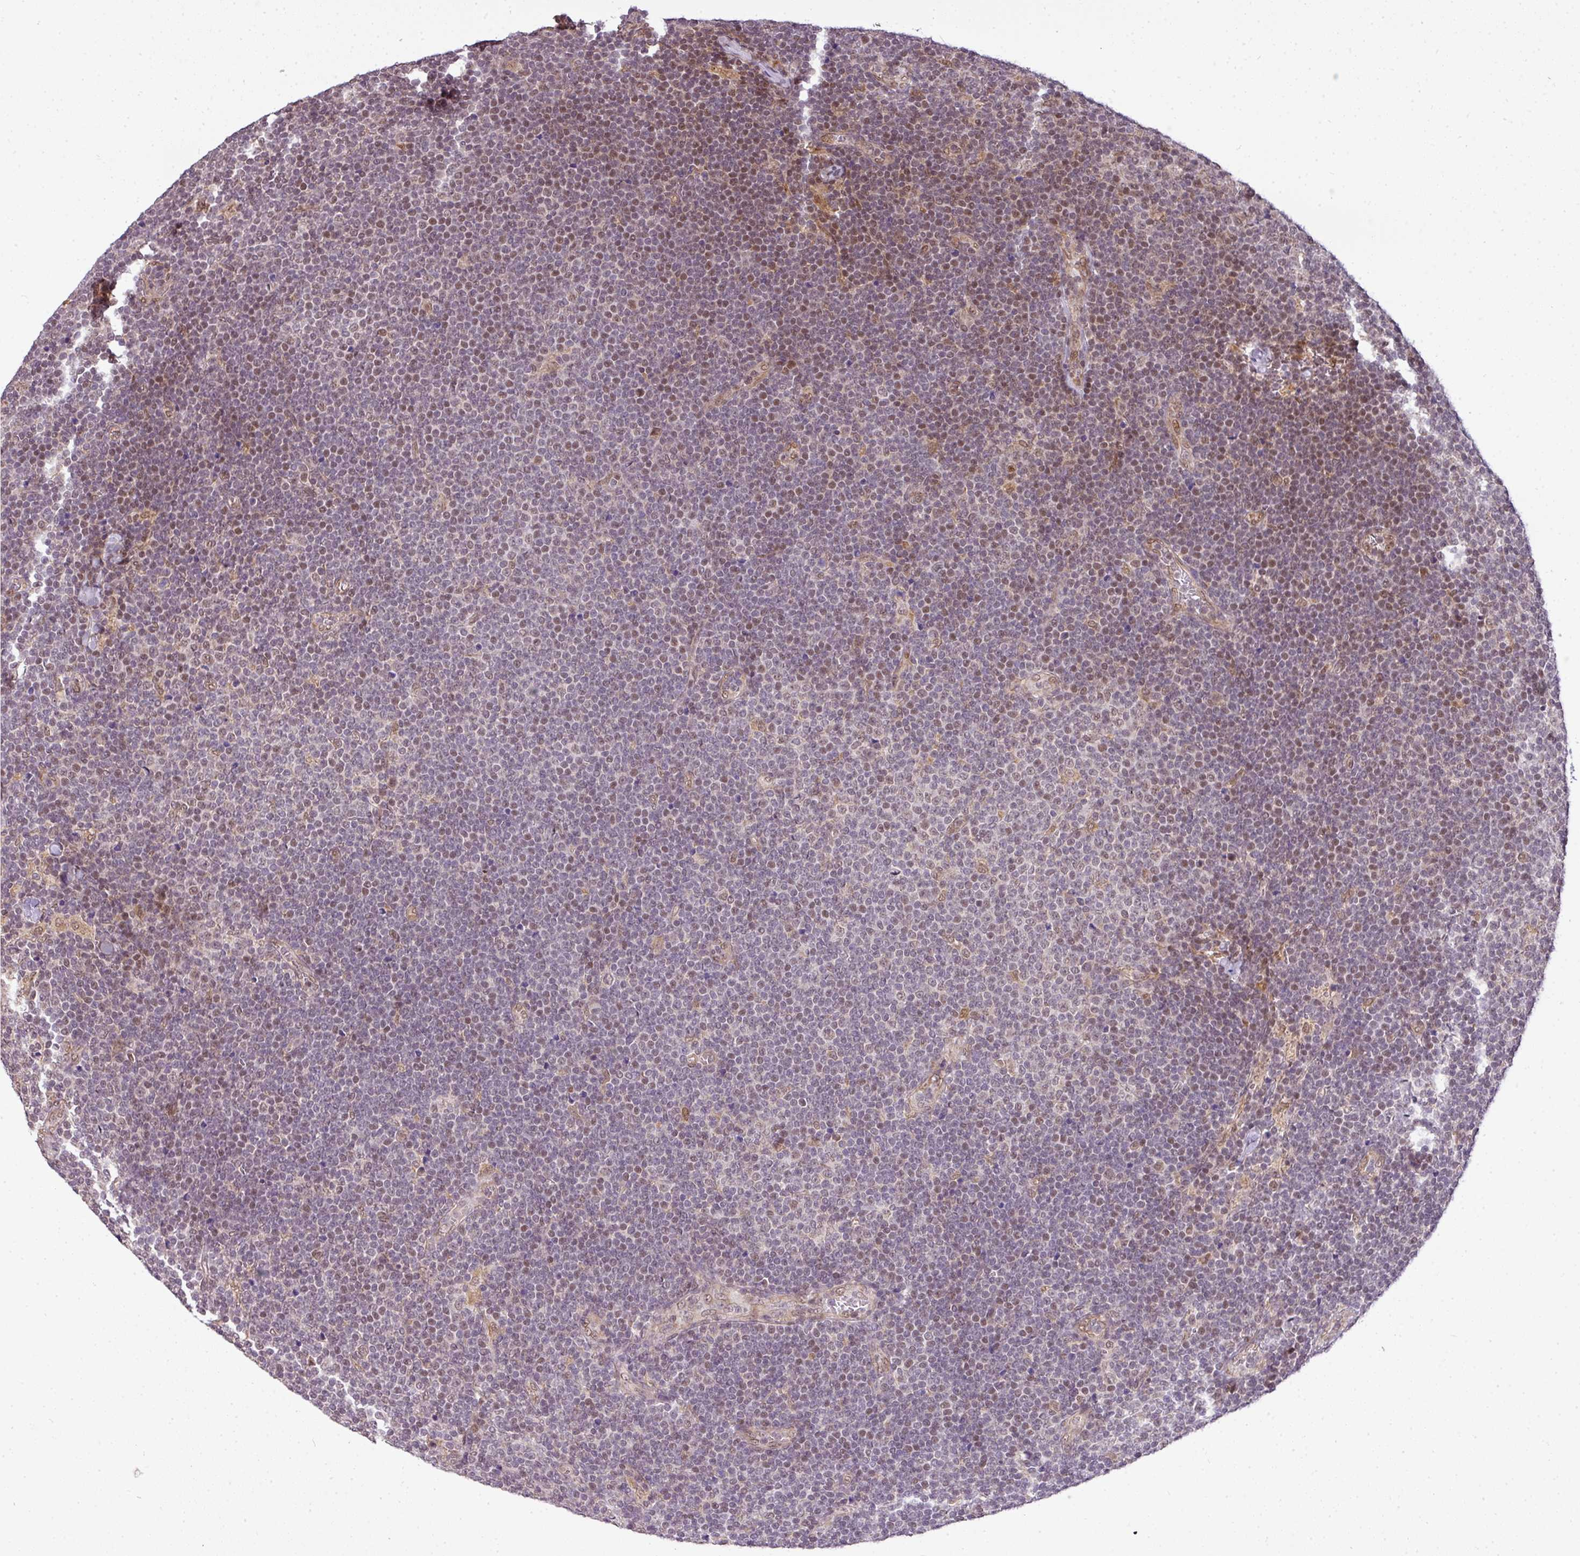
{"staining": {"intensity": "moderate", "quantity": "25%-75%", "location": "nuclear"}, "tissue": "lymphoma", "cell_type": "Tumor cells", "image_type": "cancer", "snomed": [{"axis": "morphology", "description": "Malignant lymphoma, non-Hodgkin's type, Low grade"}, {"axis": "topography", "description": "Lymph node"}], "caption": "Malignant lymphoma, non-Hodgkin's type (low-grade) stained with a brown dye shows moderate nuclear positive positivity in approximately 25%-75% of tumor cells.", "gene": "C1orf226", "patient": {"sex": "male", "age": 48}}